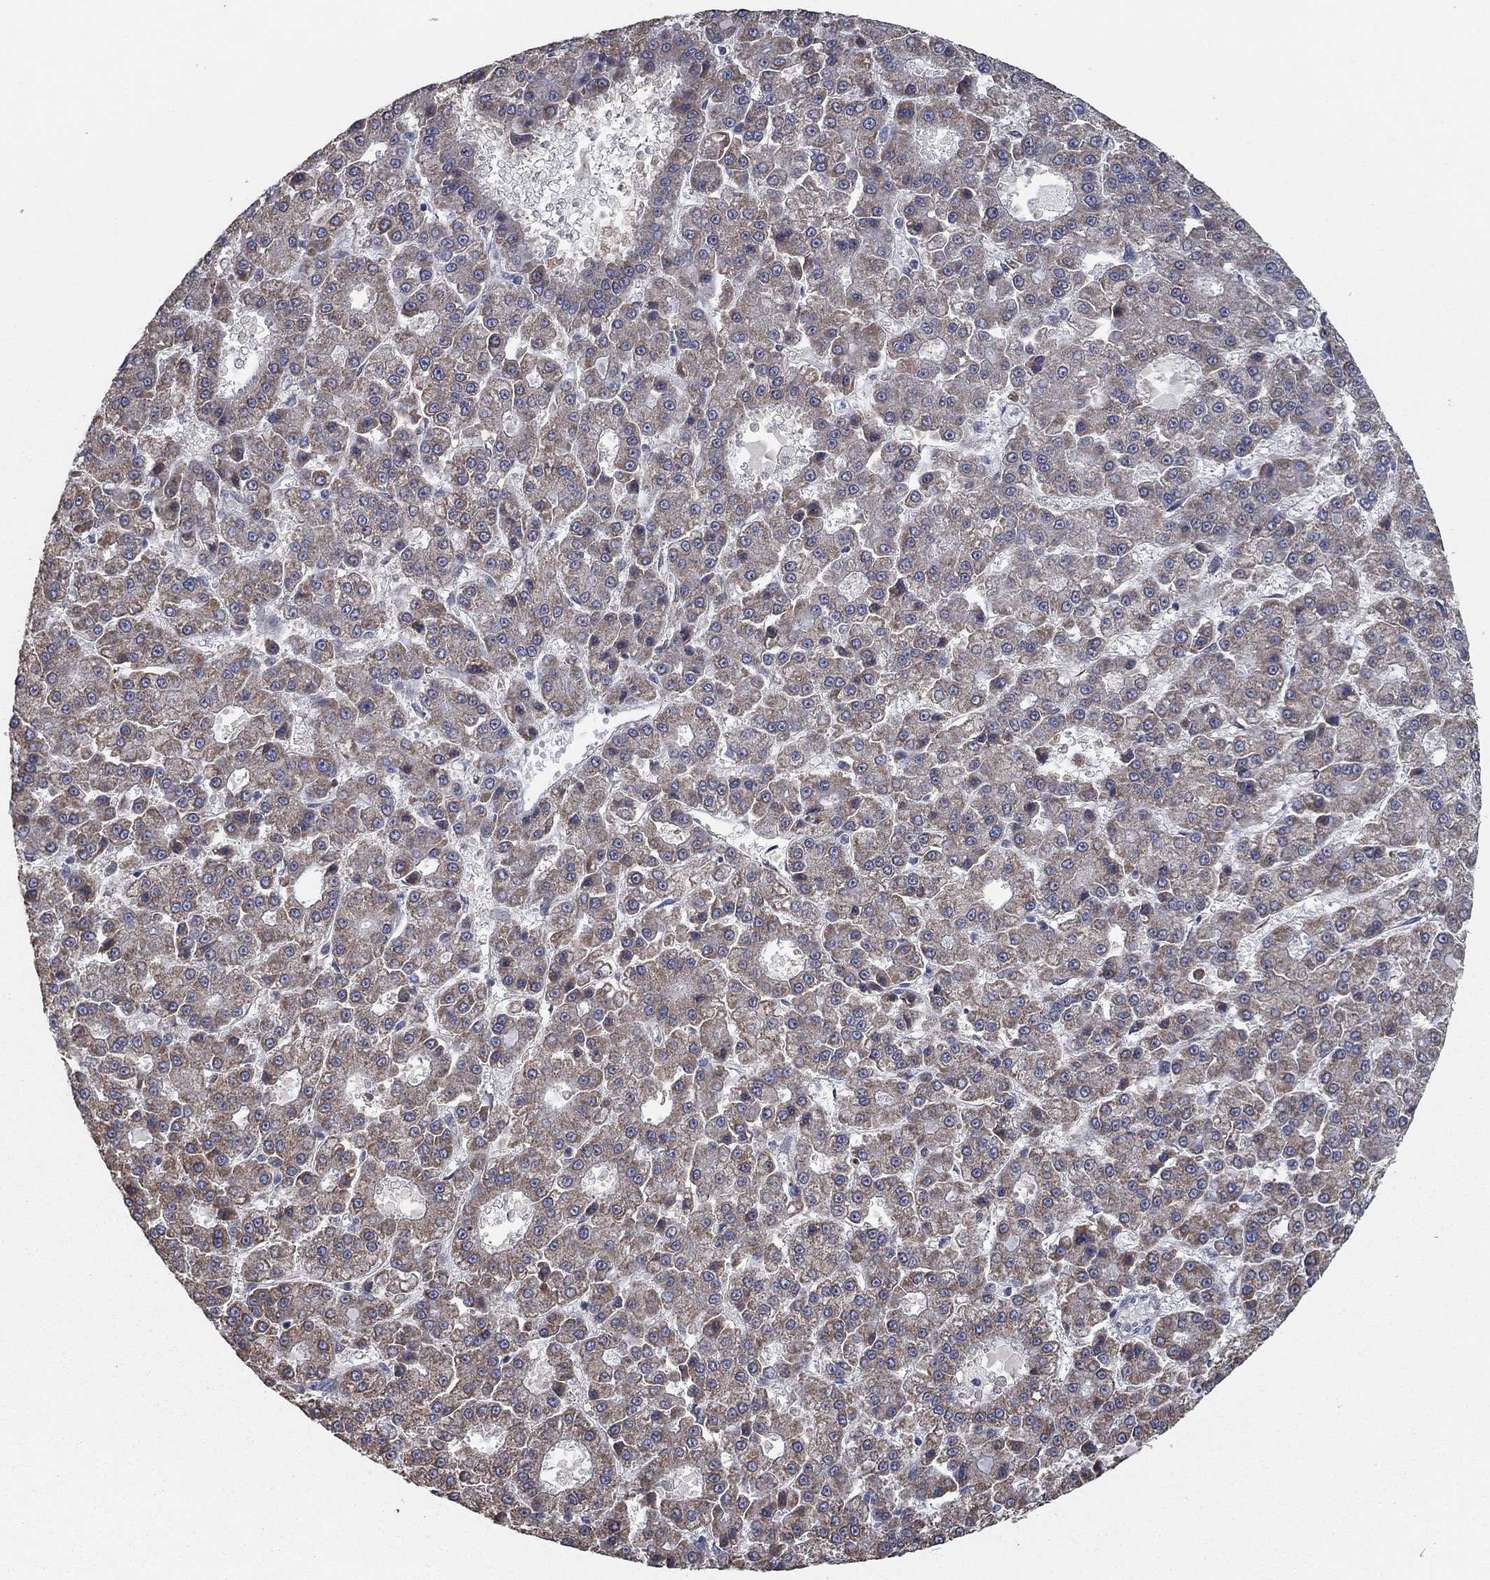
{"staining": {"intensity": "weak", "quantity": "25%-75%", "location": "cytoplasmic/membranous"}, "tissue": "liver cancer", "cell_type": "Tumor cells", "image_type": "cancer", "snomed": [{"axis": "morphology", "description": "Carcinoma, Hepatocellular, NOS"}, {"axis": "topography", "description": "Liver"}], "caption": "Hepatocellular carcinoma (liver) stained for a protein displays weak cytoplasmic/membranous positivity in tumor cells.", "gene": "HID1", "patient": {"sex": "male", "age": 70}}